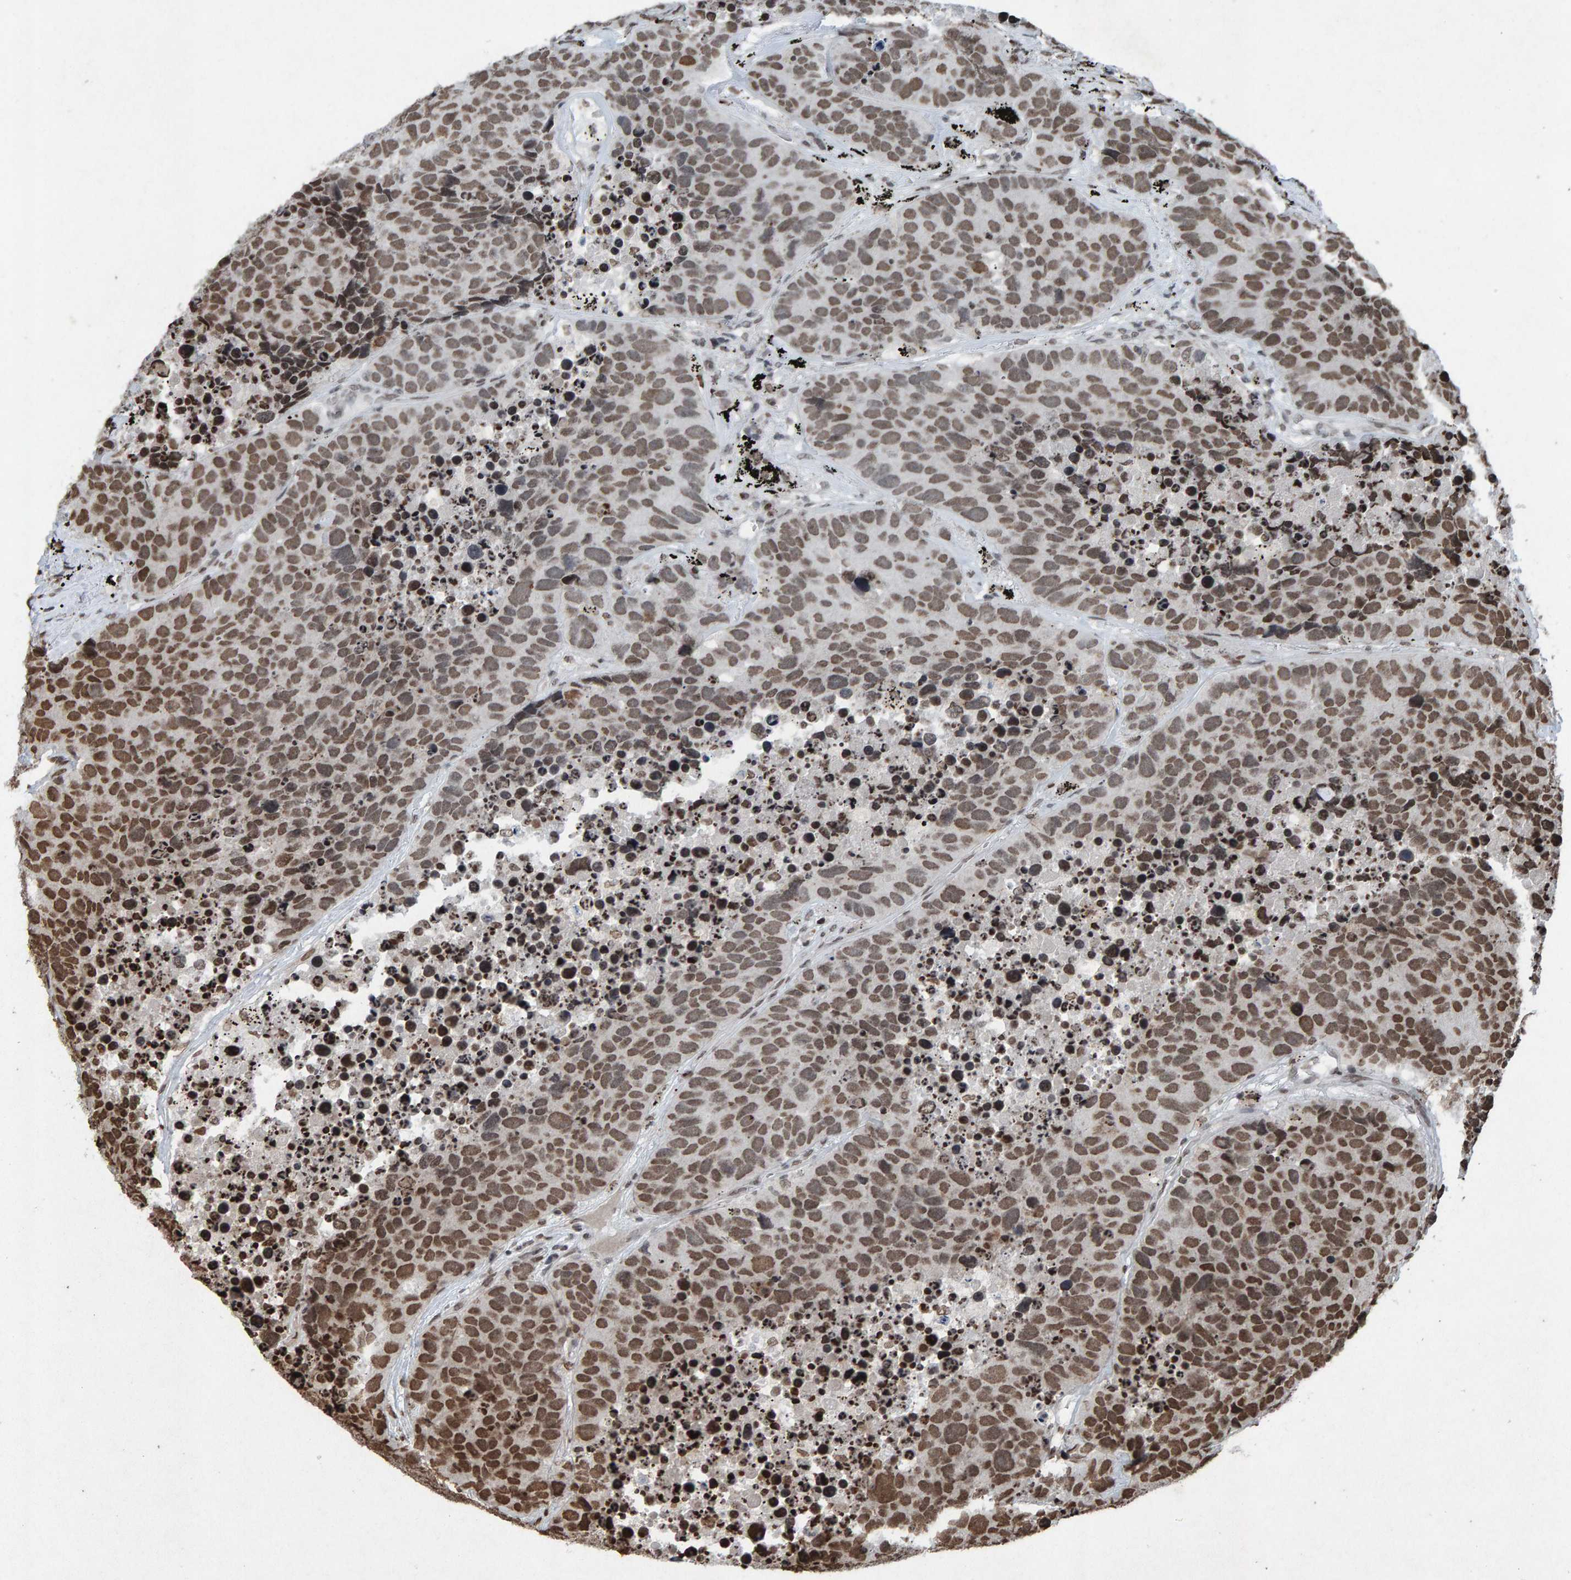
{"staining": {"intensity": "moderate", "quantity": "25%-75%", "location": "nuclear"}, "tissue": "carcinoid", "cell_type": "Tumor cells", "image_type": "cancer", "snomed": [{"axis": "morphology", "description": "Carcinoid, malignant, NOS"}, {"axis": "topography", "description": "Lung"}], "caption": "Tumor cells demonstrate medium levels of moderate nuclear expression in about 25%-75% of cells in carcinoid (malignant). (Stains: DAB in brown, nuclei in blue, Microscopy: brightfield microscopy at high magnification).", "gene": "H2AZ1", "patient": {"sex": "male", "age": 60}}